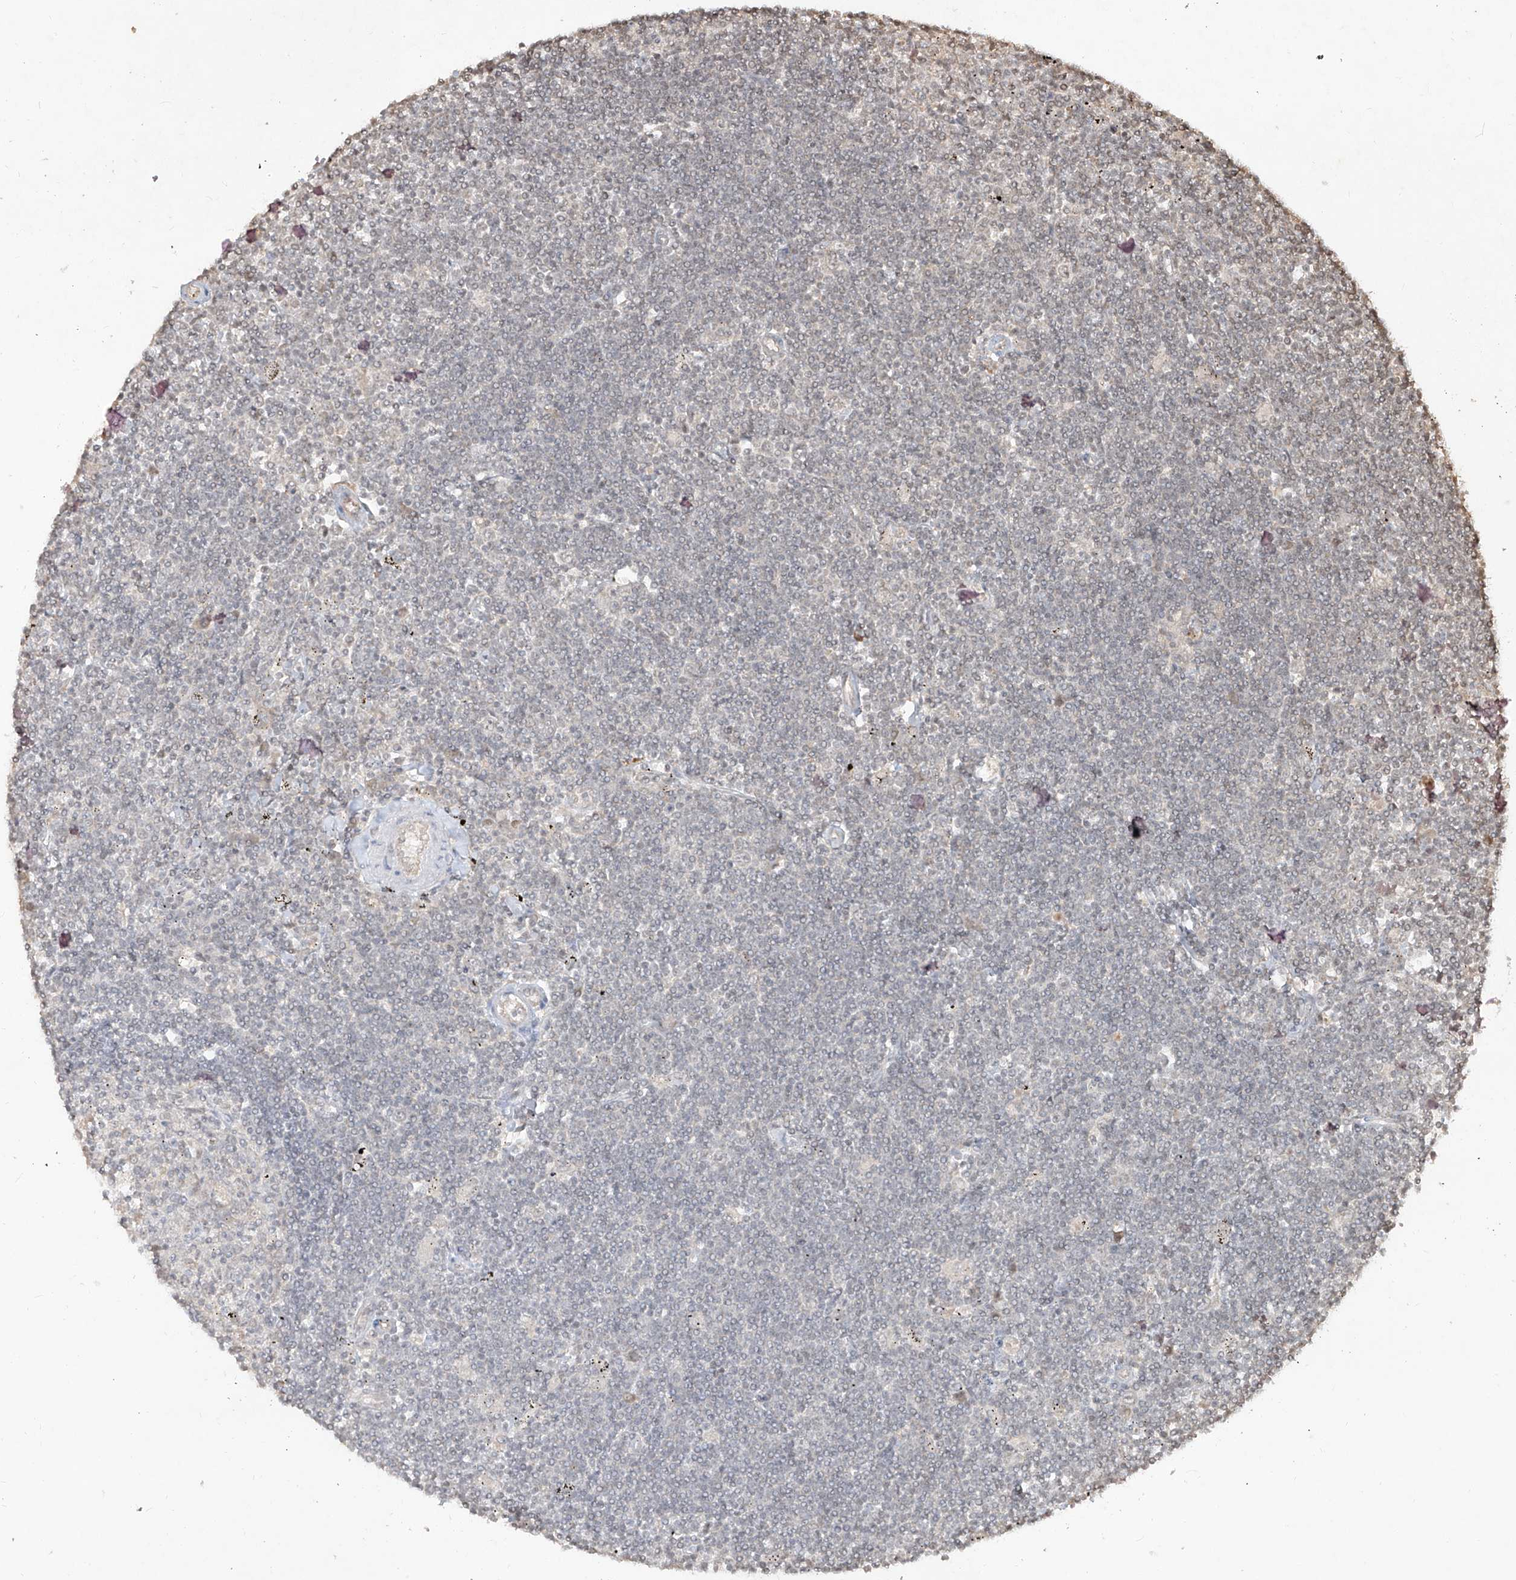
{"staining": {"intensity": "negative", "quantity": "none", "location": "none"}, "tissue": "lymphoma", "cell_type": "Tumor cells", "image_type": "cancer", "snomed": [{"axis": "morphology", "description": "Malignant lymphoma, non-Hodgkin's type, Low grade"}, {"axis": "topography", "description": "Spleen"}], "caption": "Histopathology image shows no protein staining in tumor cells of lymphoma tissue. The staining was performed using DAB to visualize the protein expression in brown, while the nuclei were stained in blue with hematoxylin (Magnification: 20x).", "gene": "UBE2K", "patient": {"sex": "male", "age": 76}}